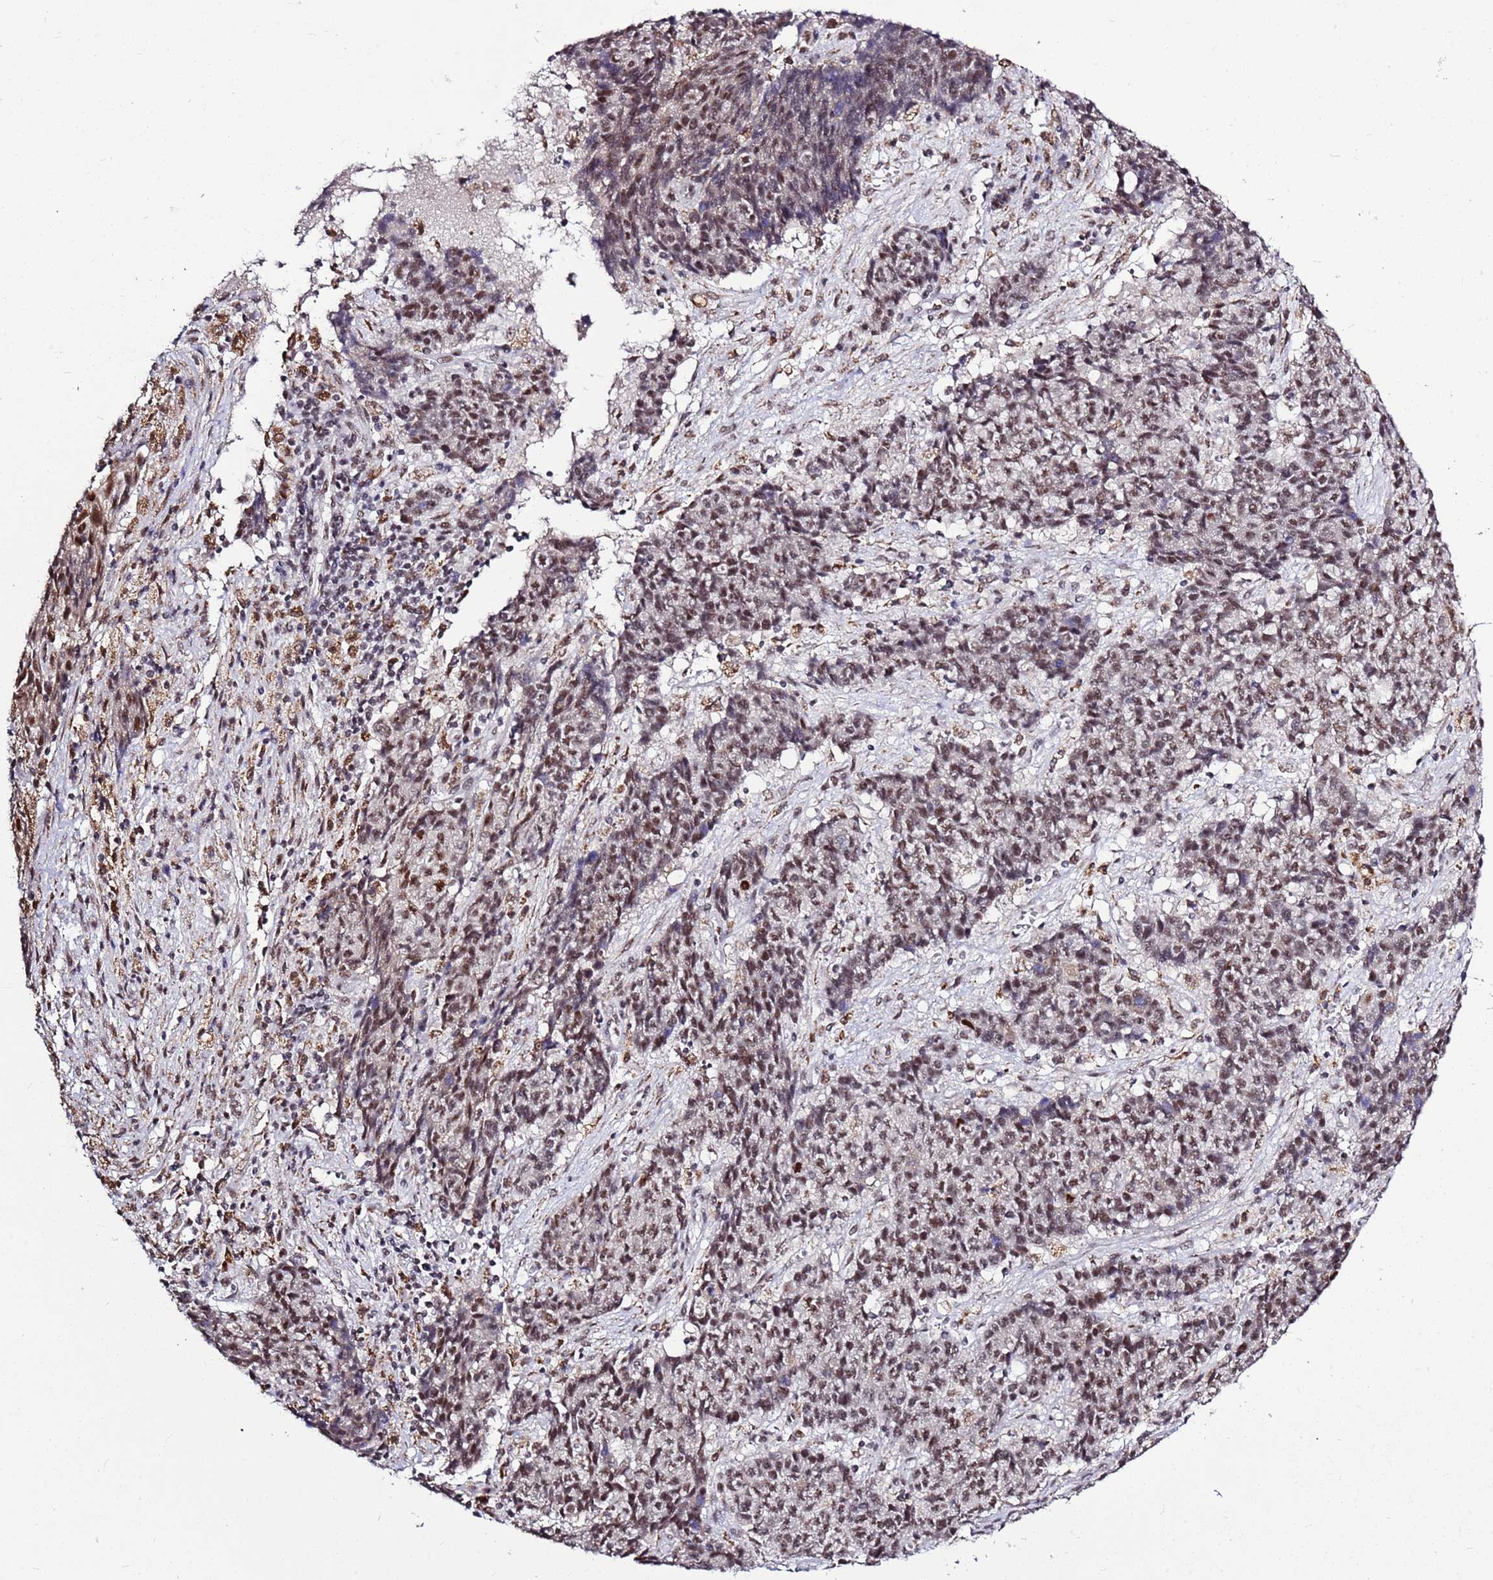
{"staining": {"intensity": "moderate", "quantity": ">75%", "location": "nuclear"}, "tissue": "ovarian cancer", "cell_type": "Tumor cells", "image_type": "cancer", "snomed": [{"axis": "morphology", "description": "Carcinoma, endometroid"}, {"axis": "topography", "description": "Ovary"}], "caption": "A brown stain shows moderate nuclear positivity of a protein in human ovarian endometroid carcinoma tumor cells. Nuclei are stained in blue.", "gene": "AKAP8L", "patient": {"sex": "female", "age": 42}}